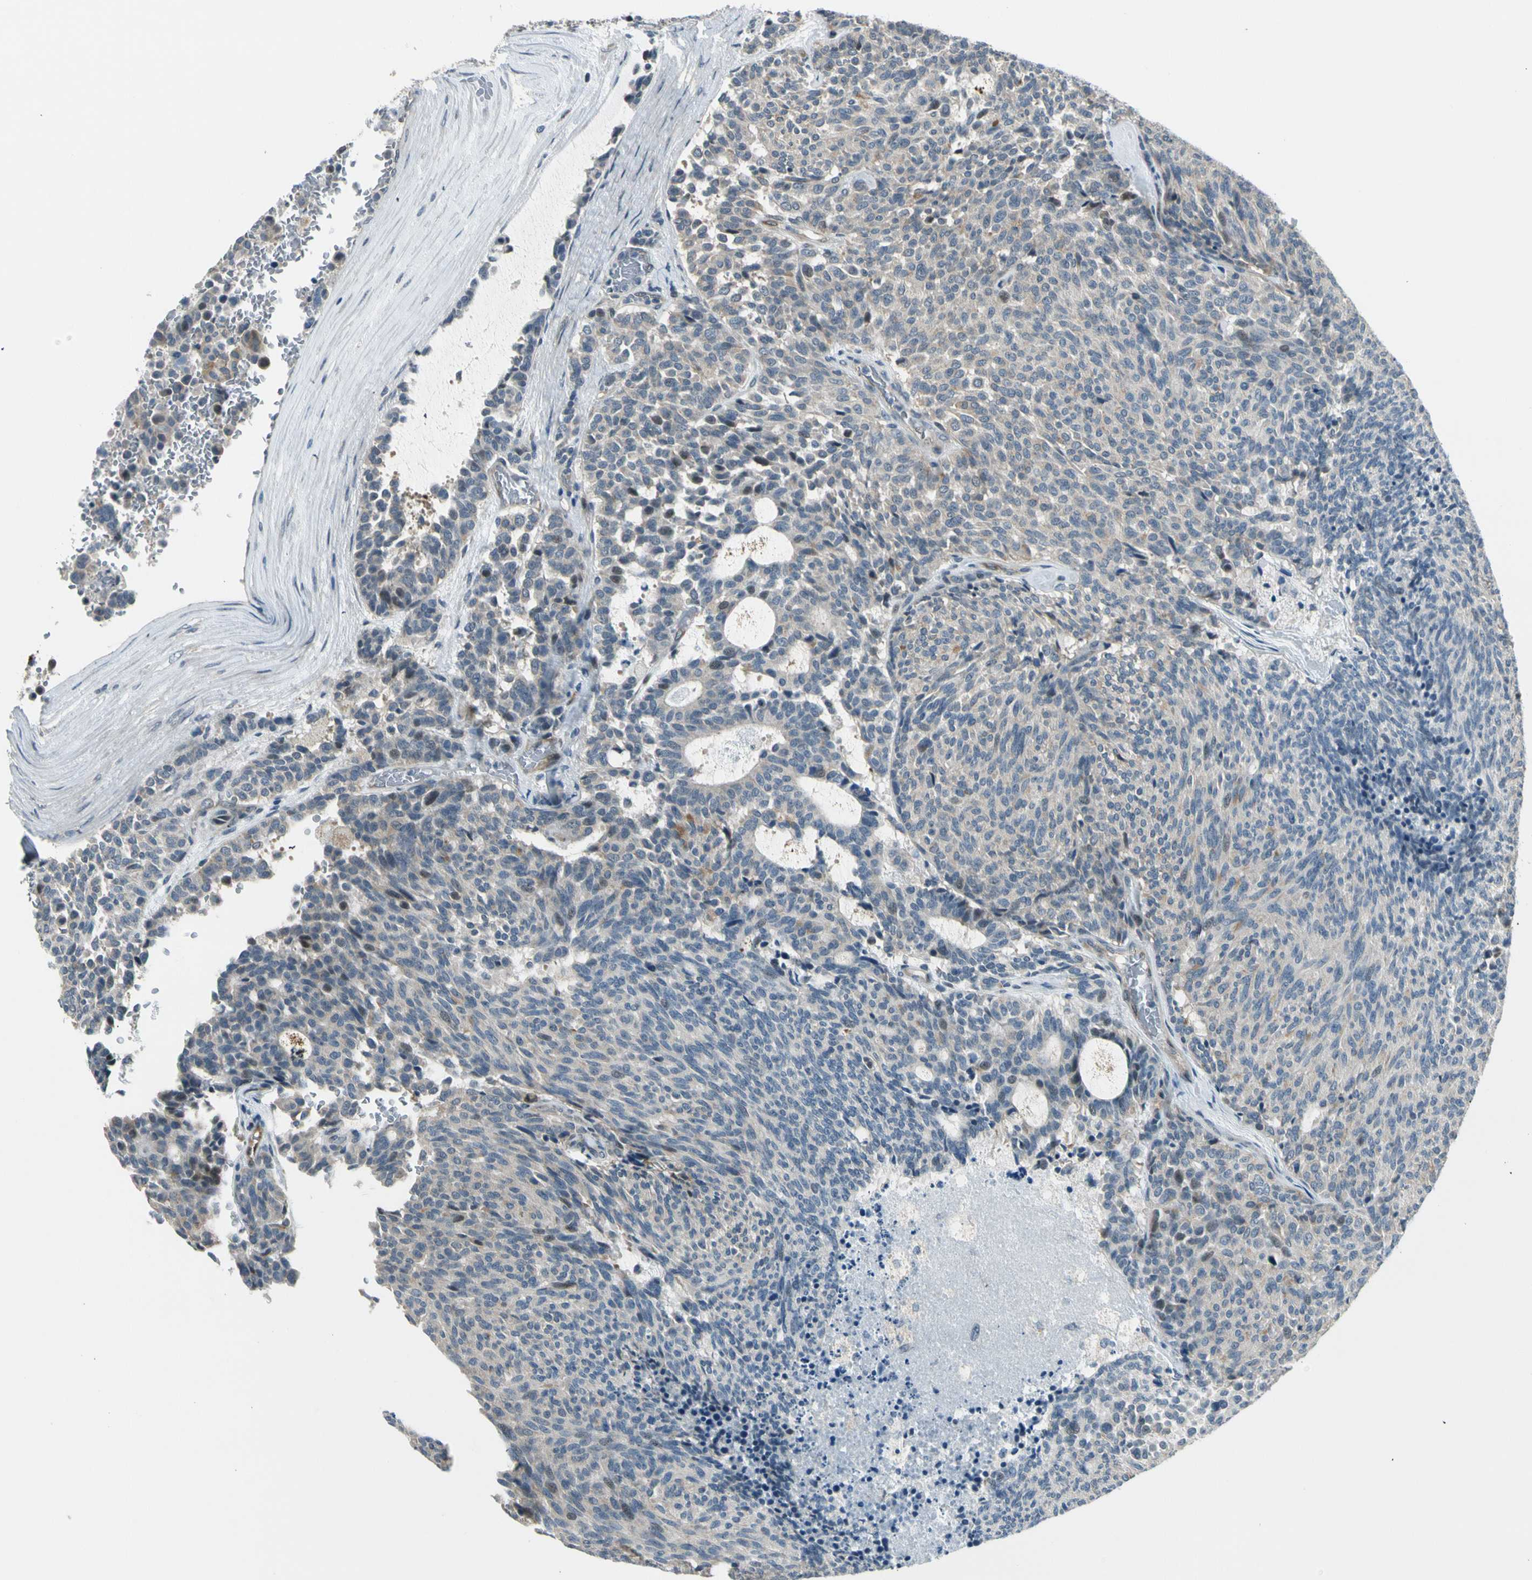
{"staining": {"intensity": "weak", "quantity": "<25%", "location": "cytoplasmic/membranous"}, "tissue": "carcinoid", "cell_type": "Tumor cells", "image_type": "cancer", "snomed": [{"axis": "morphology", "description": "Carcinoid, malignant, NOS"}, {"axis": "topography", "description": "Pancreas"}], "caption": "IHC of human carcinoid (malignant) displays no expression in tumor cells.", "gene": "SVBP", "patient": {"sex": "female", "age": 54}}